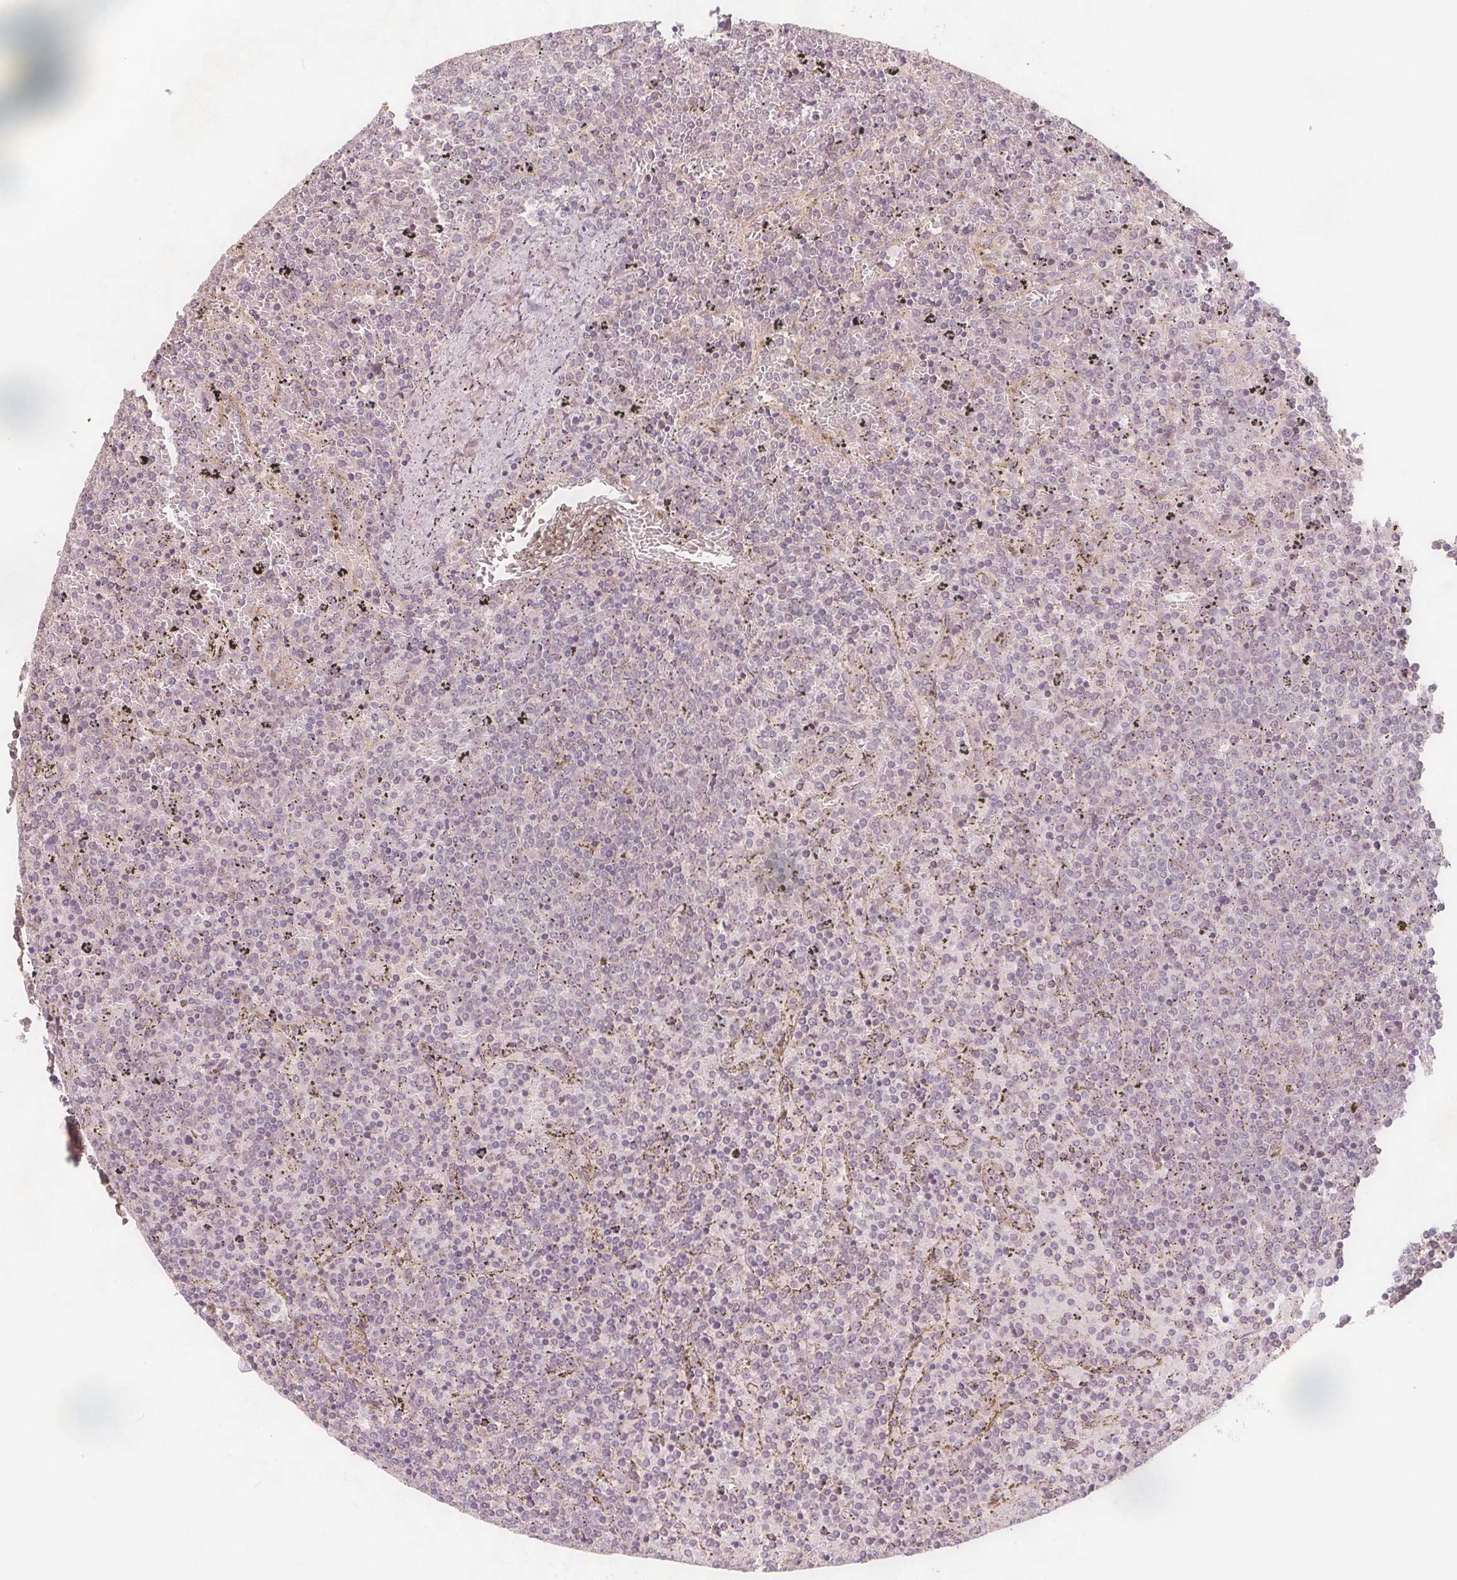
{"staining": {"intensity": "negative", "quantity": "none", "location": "none"}, "tissue": "lymphoma", "cell_type": "Tumor cells", "image_type": "cancer", "snomed": [{"axis": "morphology", "description": "Malignant lymphoma, non-Hodgkin's type, Low grade"}, {"axis": "topography", "description": "Spleen"}], "caption": "Immunohistochemistry photomicrograph of human malignant lymphoma, non-Hodgkin's type (low-grade) stained for a protein (brown), which reveals no expression in tumor cells.", "gene": "NCSTN", "patient": {"sex": "female", "age": 77}}